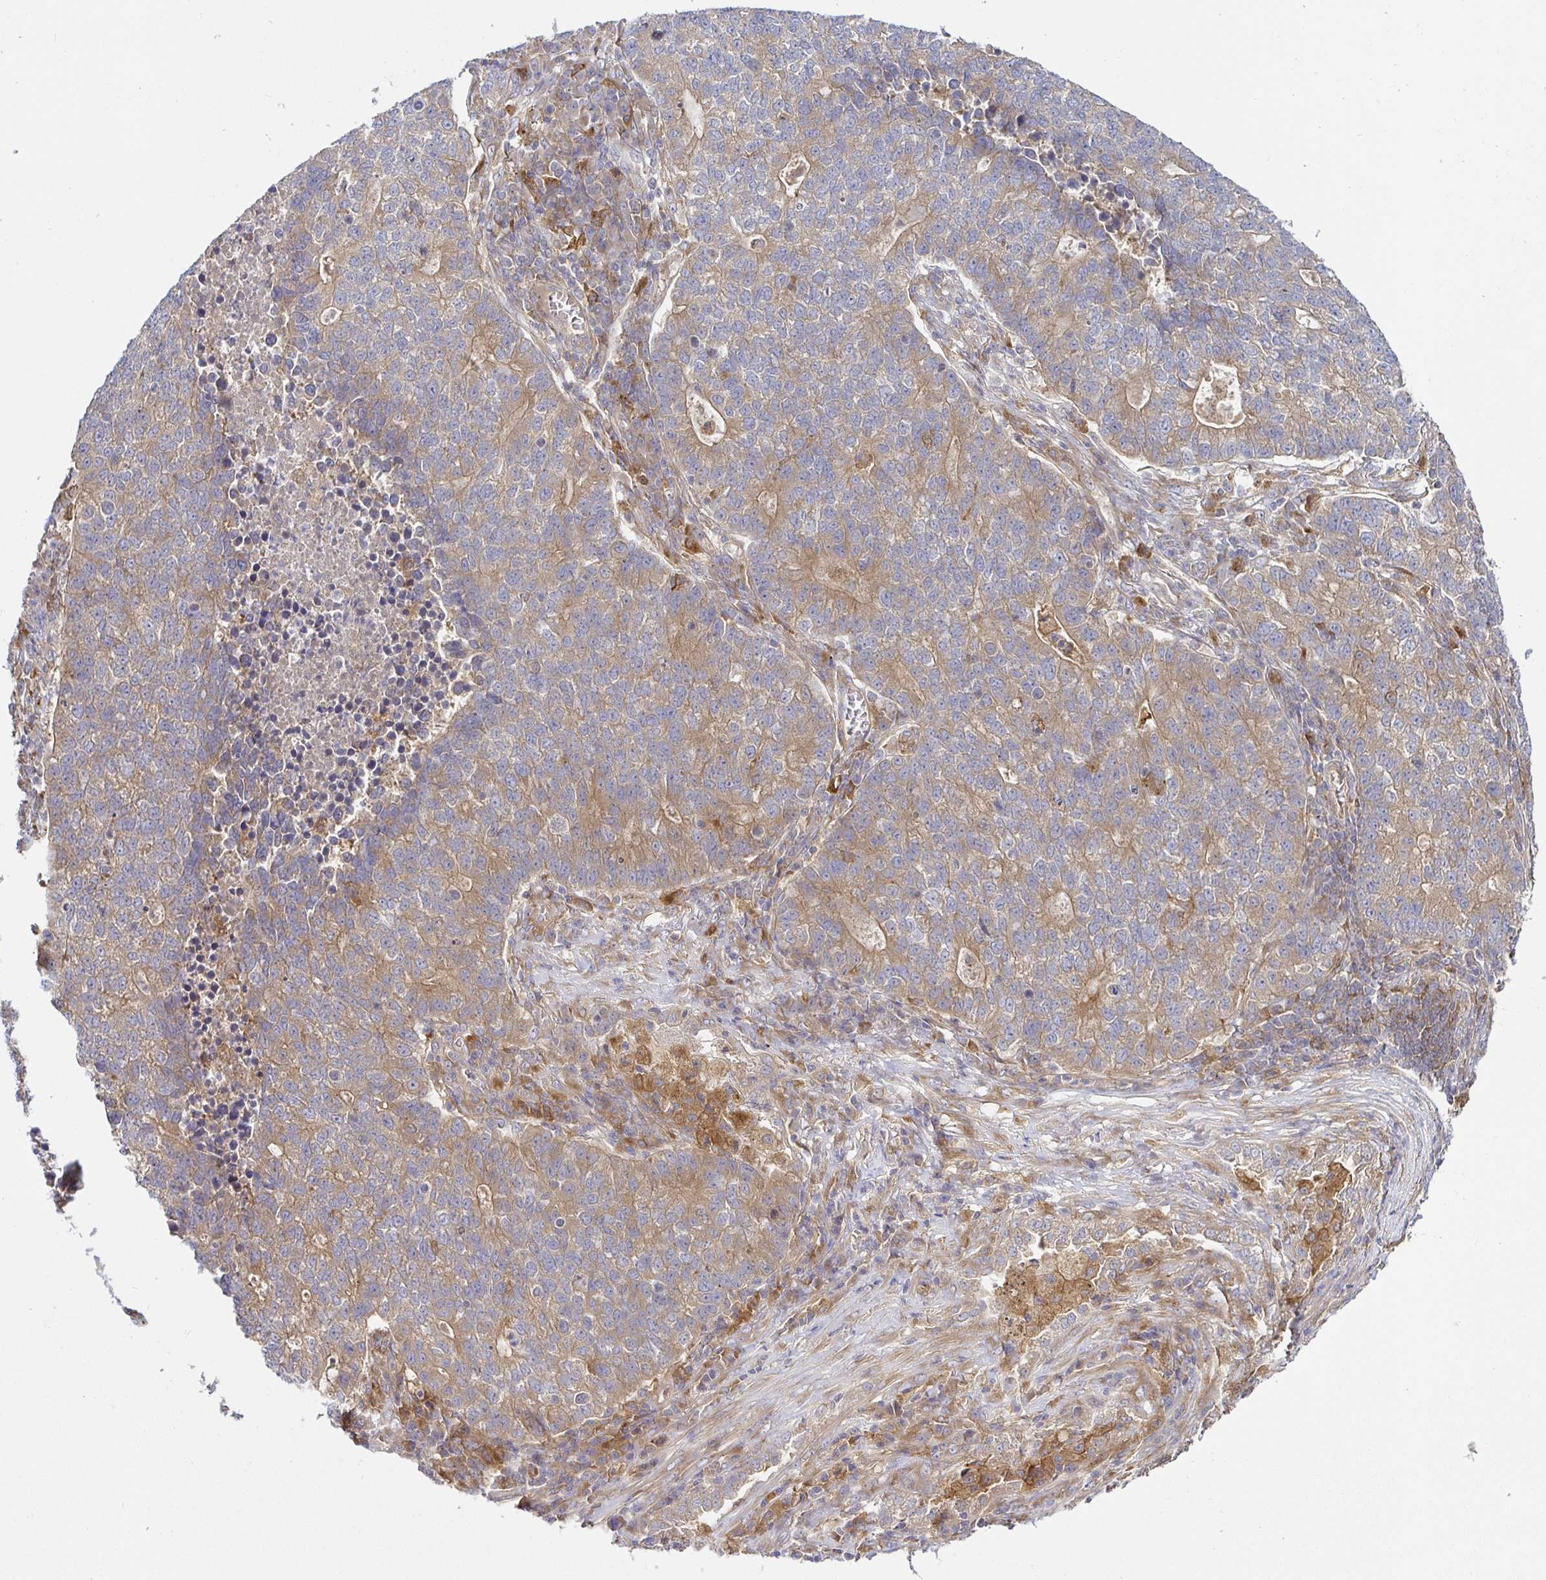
{"staining": {"intensity": "moderate", "quantity": "25%-75%", "location": "cytoplasmic/membranous"}, "tissue": "lung cancer", "cell_type": "Tumor cells", "image_type": "cancer", "snomed": [{"axis": "morphology", "description": "Adenocarcinoma, NOS"}, {"axis": "topography", "description": "Lung"}], "caption": "Protein expression analysis of human lung adenocarcinoma reveals moderate cytoplasmic/membranous staining in approximately 25%-75% of tumor cells.", "gene": "SNX8", "patient": {"sex": "male", "age": 57}}